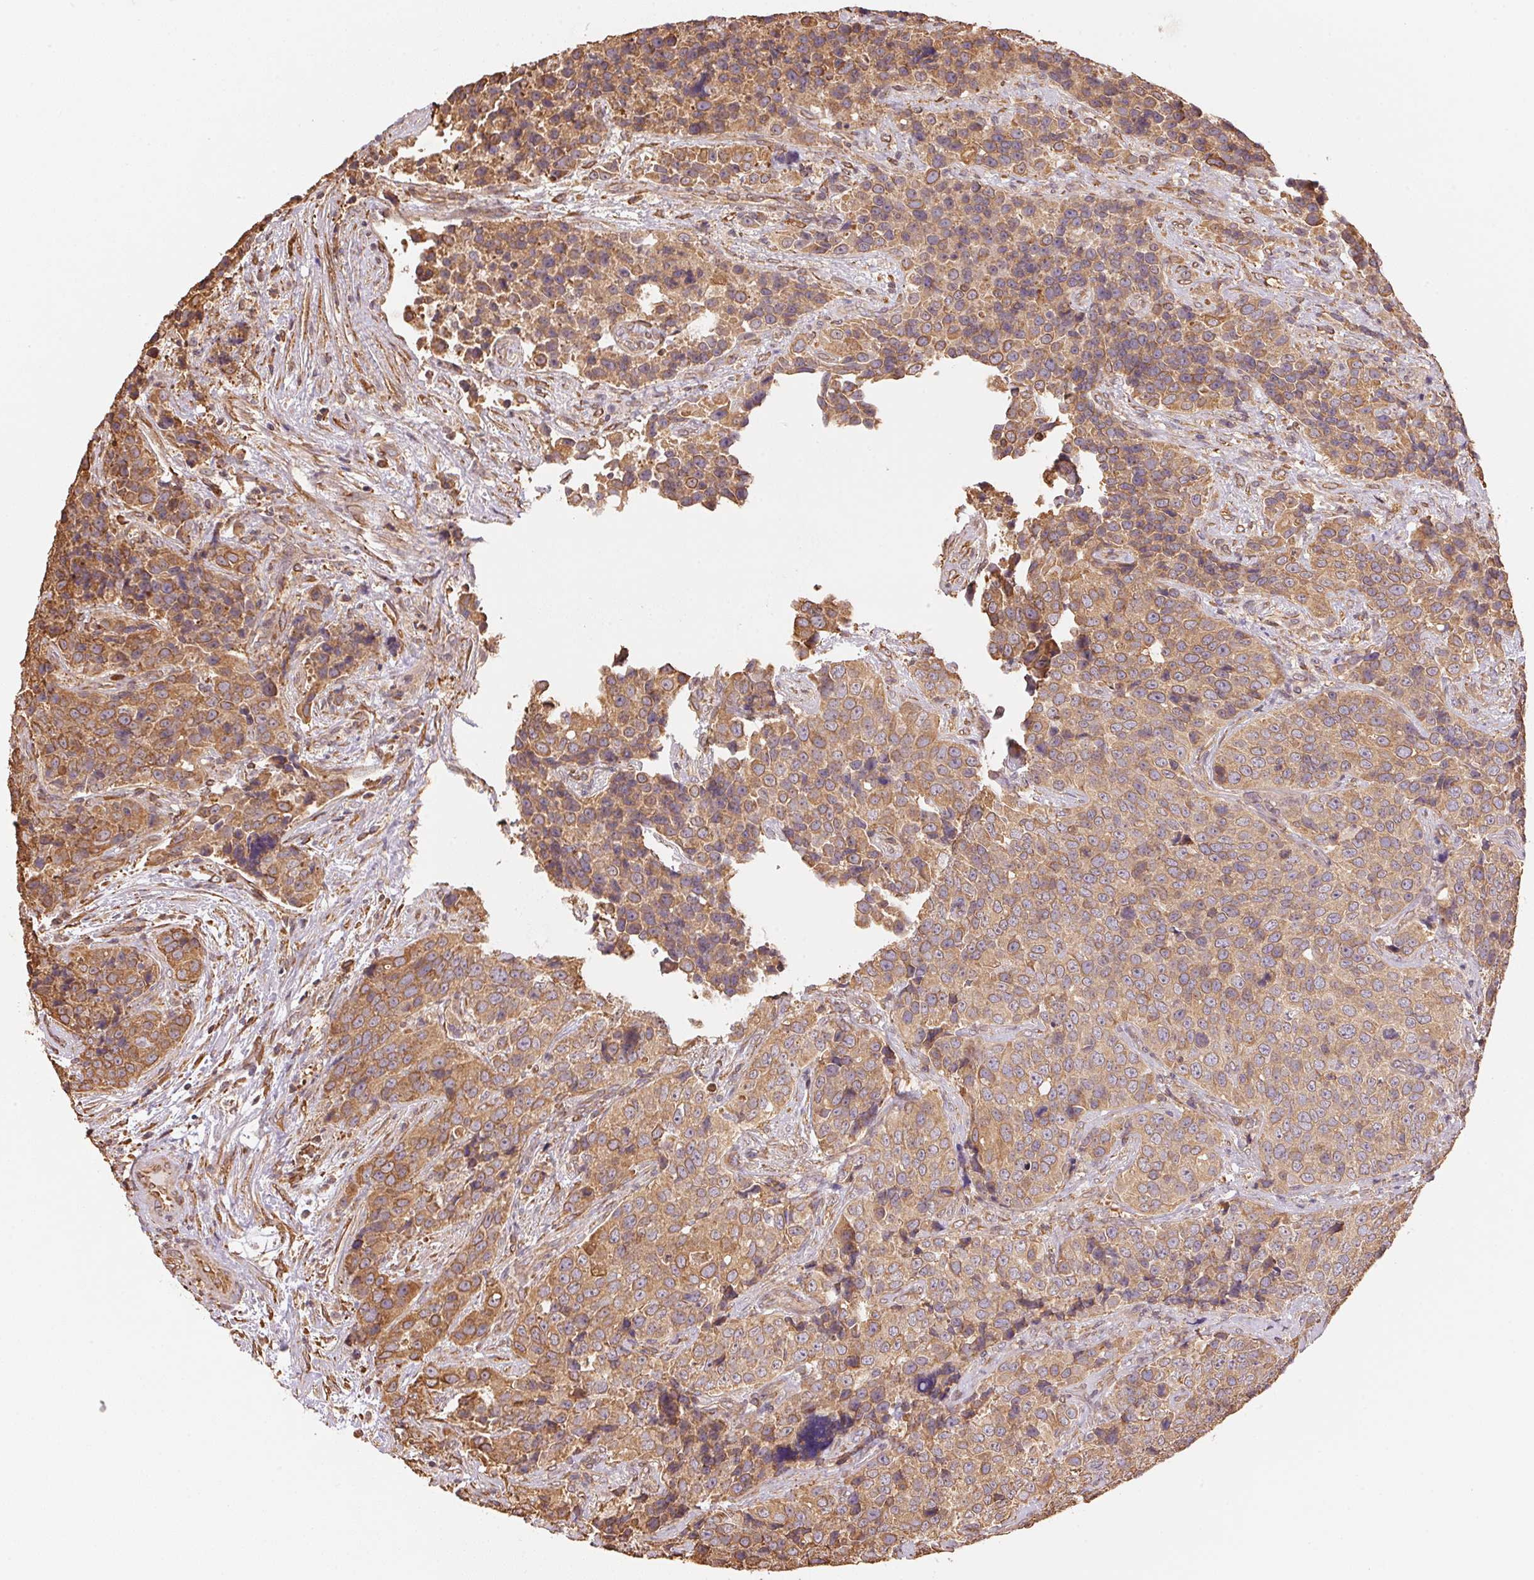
{"staining": {"intensity": "moderate", "quantity": ">75%", "location": "cytoplasmic/membranous"}, "tissue": "urothelial cancer", "cell_type": "Tumor cells", "image_type": "cancer", "snomed": [{"axis": "morphology", "description": "Urothelial carcinoma, NOS"}, {"axis": "topography", "description": "Urinary bladder"}], "caption": "Transitional cell carcinoma stained for a protein demonstrates moderate cytoplasmic/membranous positivity in tumor cells.", "gene": "C6orf163", "patient": {"sex": "male", "age": 52}}